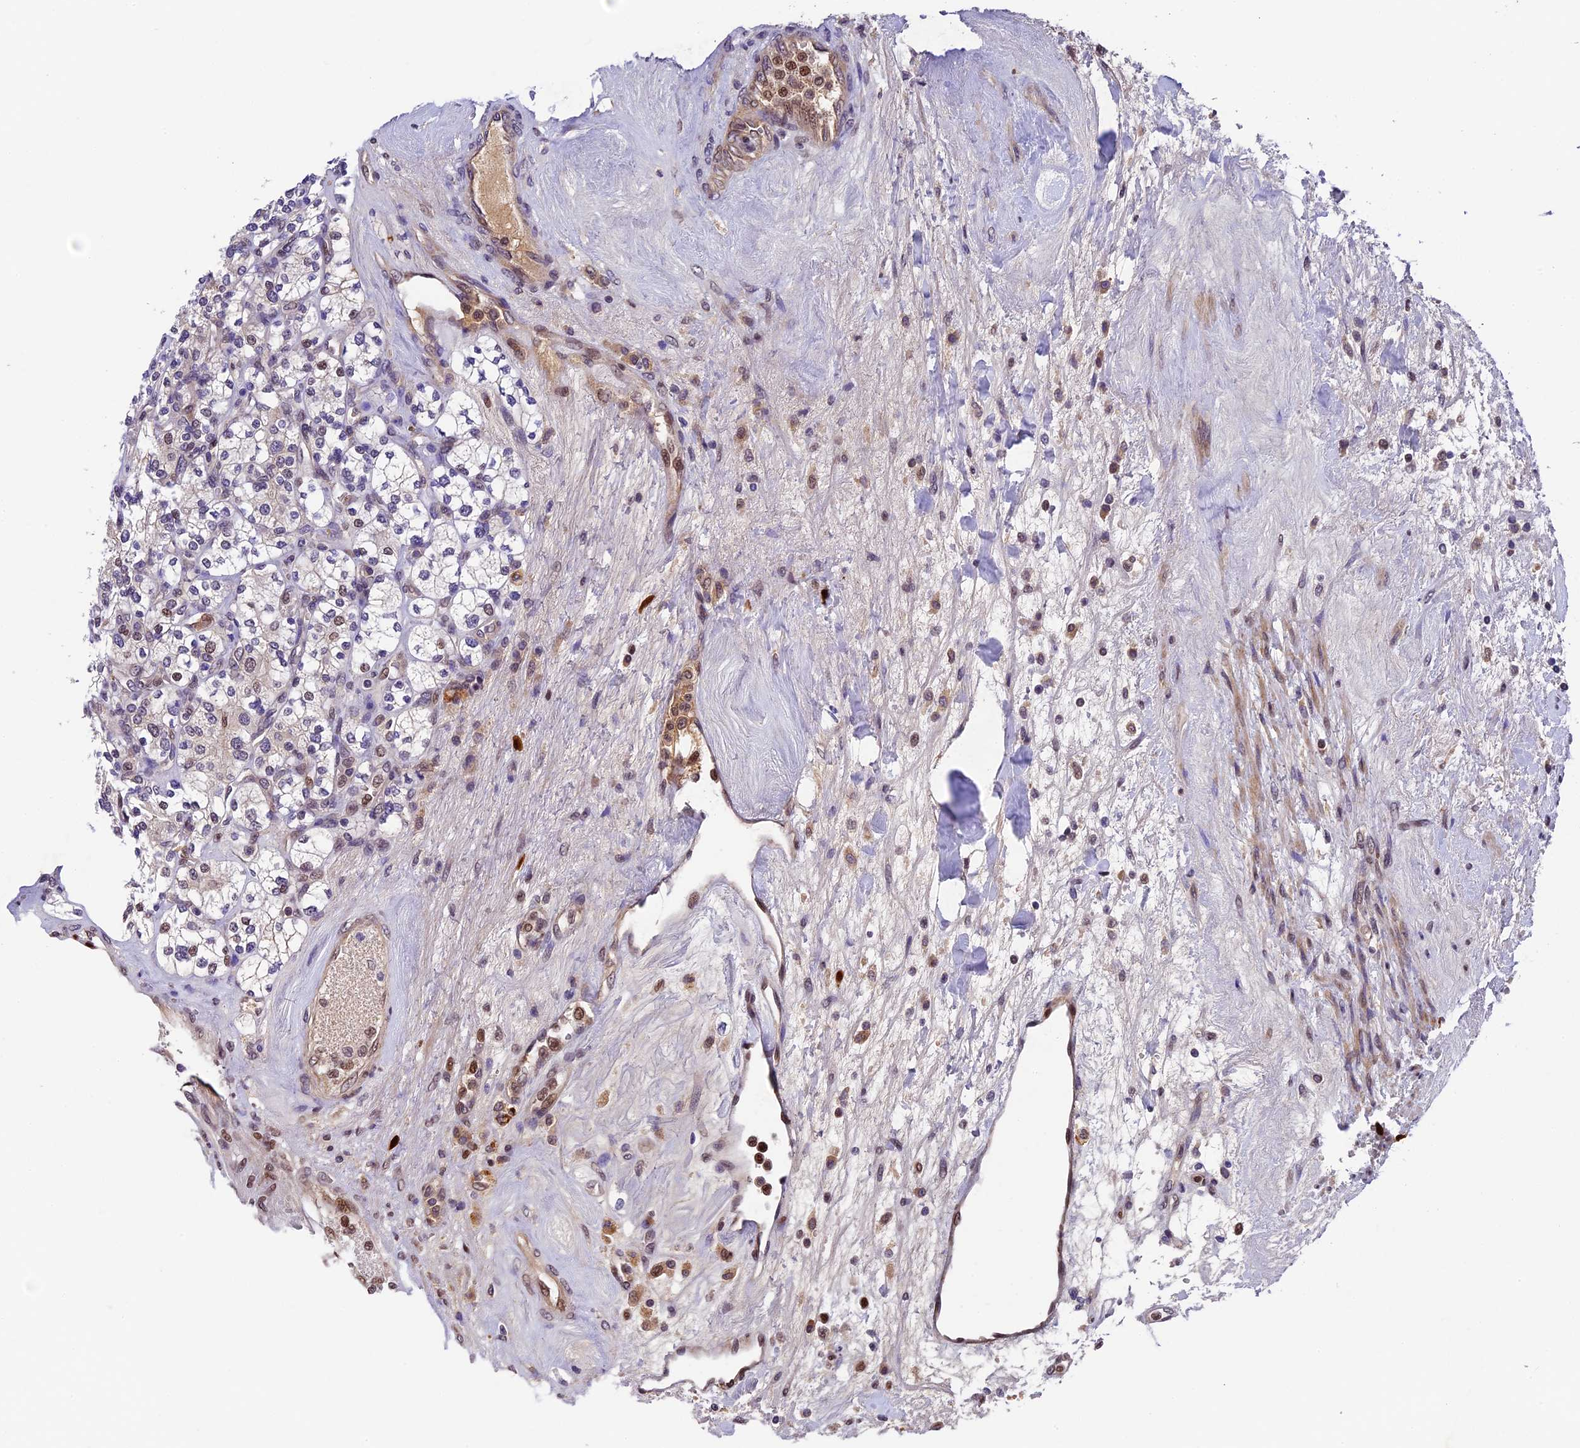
{"staining": {"intensity": "moderate", "quantity": "<25%", "location": "nuclear"}, "tissue": "renal cancer", "cell_type": "Tumor cells", "image_type": "cancer", "snomed": [{"axis": "morphology", "description": "Adenocarcinoma, NOS"}, {"axis": "topography", "description": "Kidney"}], "caption": "Renal adenocarcinoma tissue shows moderate nuclear positivity in approximately <25% of tumor cells Nuclei are stained in blue.", "gene": "CCSER1", "patient": {"sex": "male", "age": 77}}